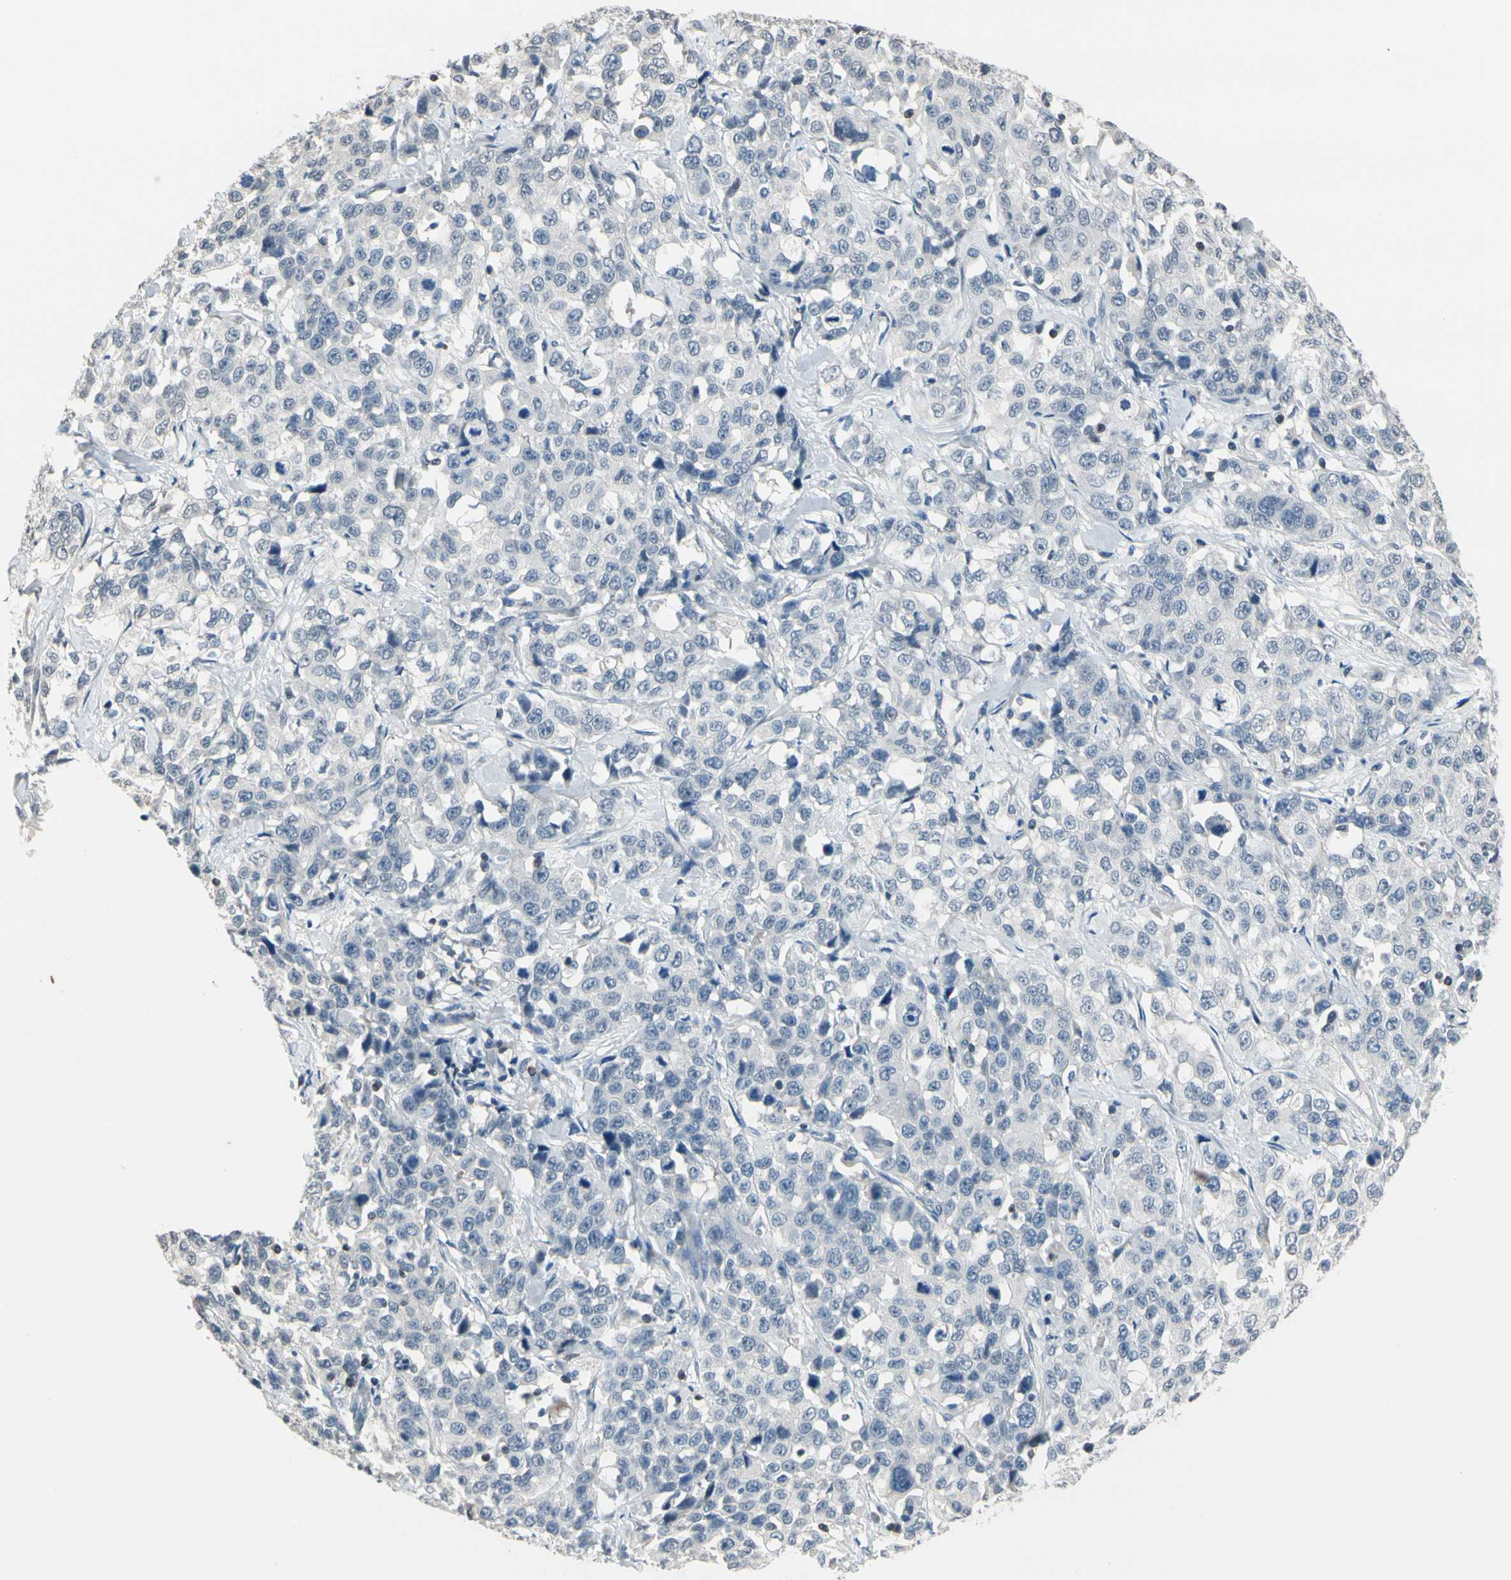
{"staining": {"intensity": "negative", "quantity": "none", "location": "none"}, "tissue": "stomach cancer", "cell_type": "Tumor cells", "image_type": "cancer", "snomed": [{"axis": "morphology", "description": "Normal tissue, NOS"}, {"axis": "morphology", "description": "Adenocarcinoma, NOS"}, {"axis": "topography", "description": "Stomach"}], "caption": "Tumor cells show no significant protein expression in stomach adenocarcinoma.", "gene": "NFATC2", "patient": {"sex": "male", "age": 48}}